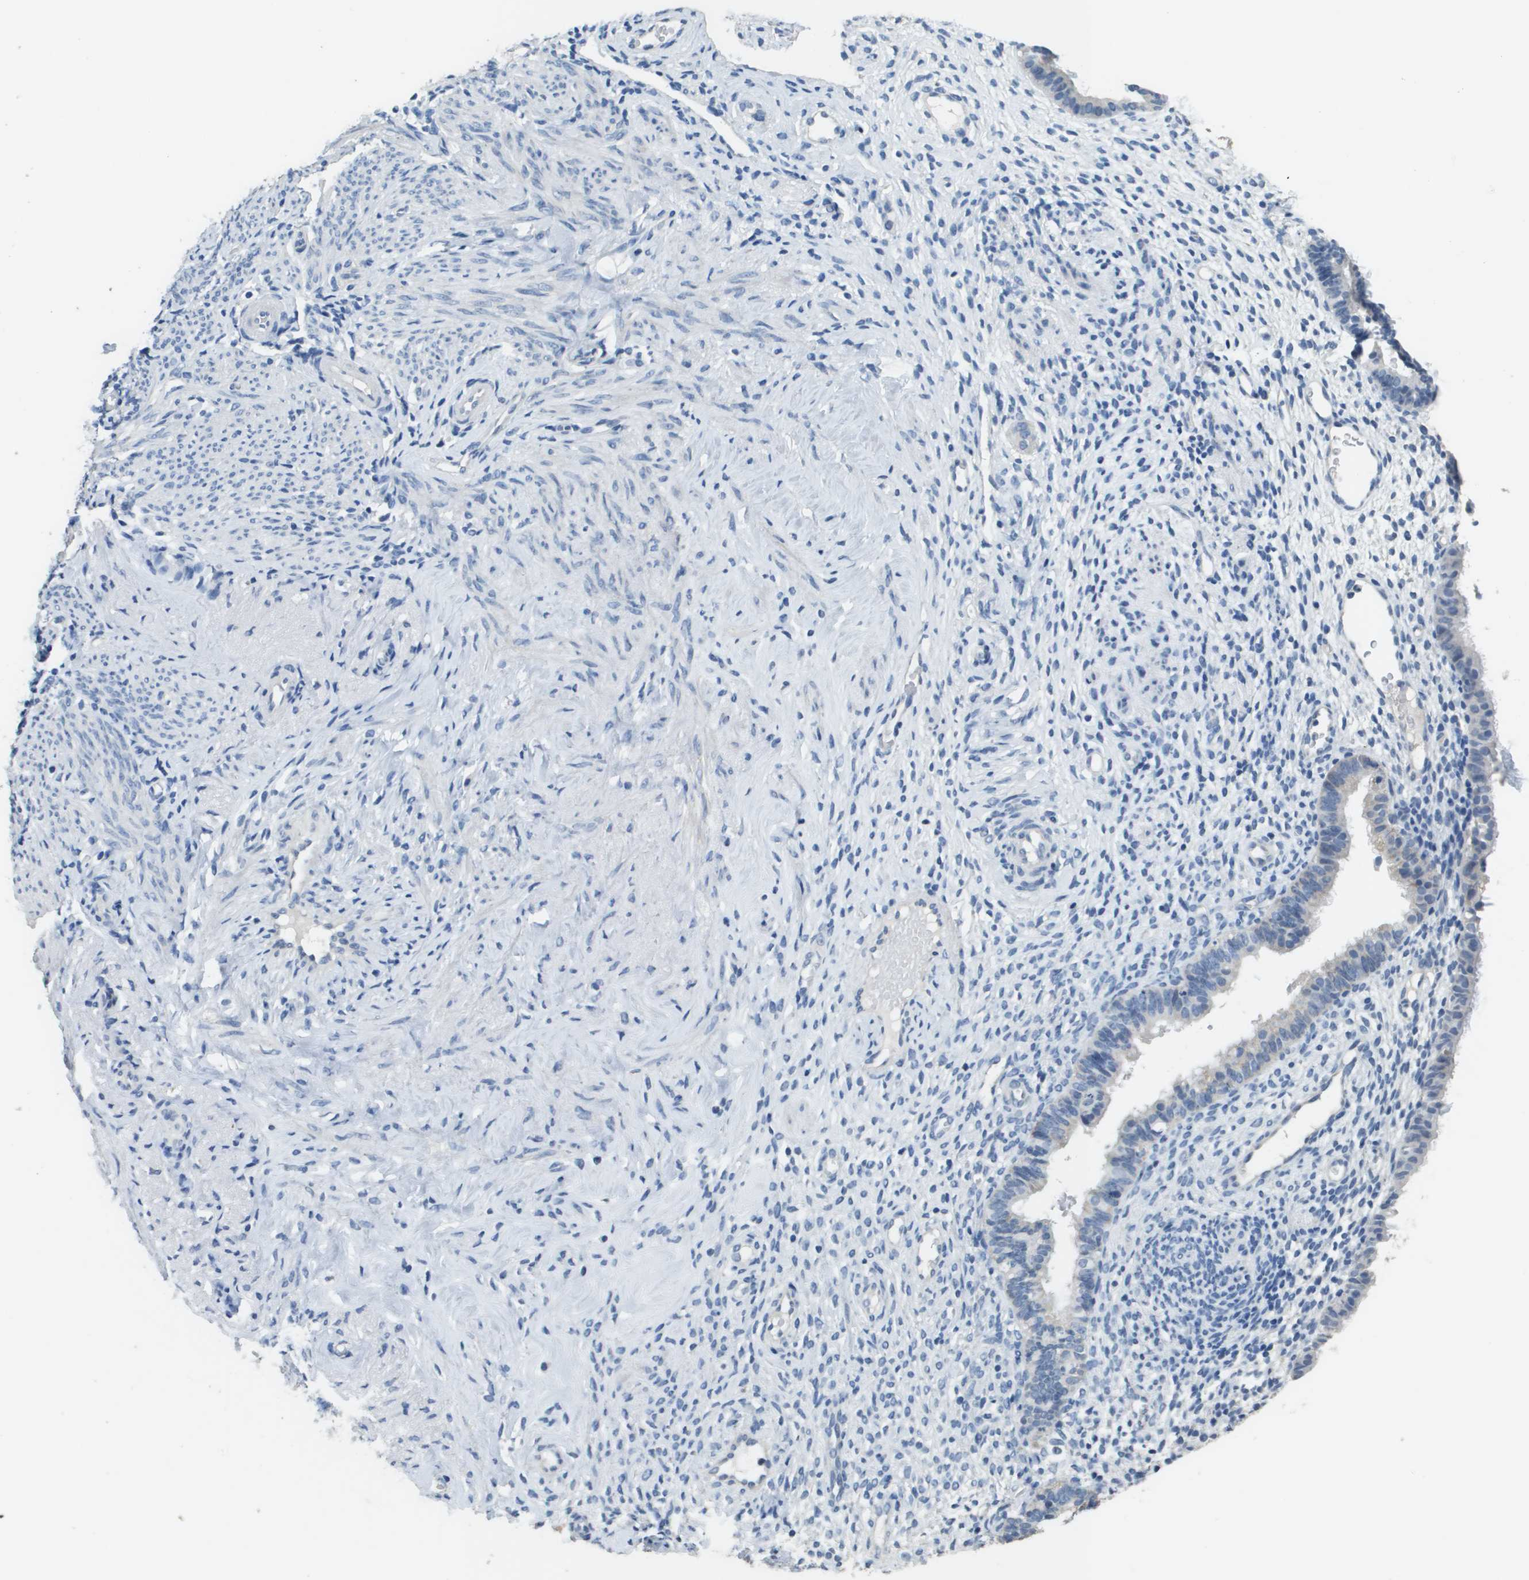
{"staining": {"intensity": "negative", "quantity": "none", "location": "none"}, "tissue": "endometrium", "cell_type": "Cells in endometrial stroma", "image_type": "normal", "snomed": [{"axis": "morphology", "description": "Normal tissue, NOS"}, {"axis": "topography", "description": "Endometrium"}], "caption": "Immunohistochemistry (IHC) of benign endometrium displays no expression in cells in endometrial stroma.", "gene": "MT3", "patient": {"sex": "female", "age": 61}}